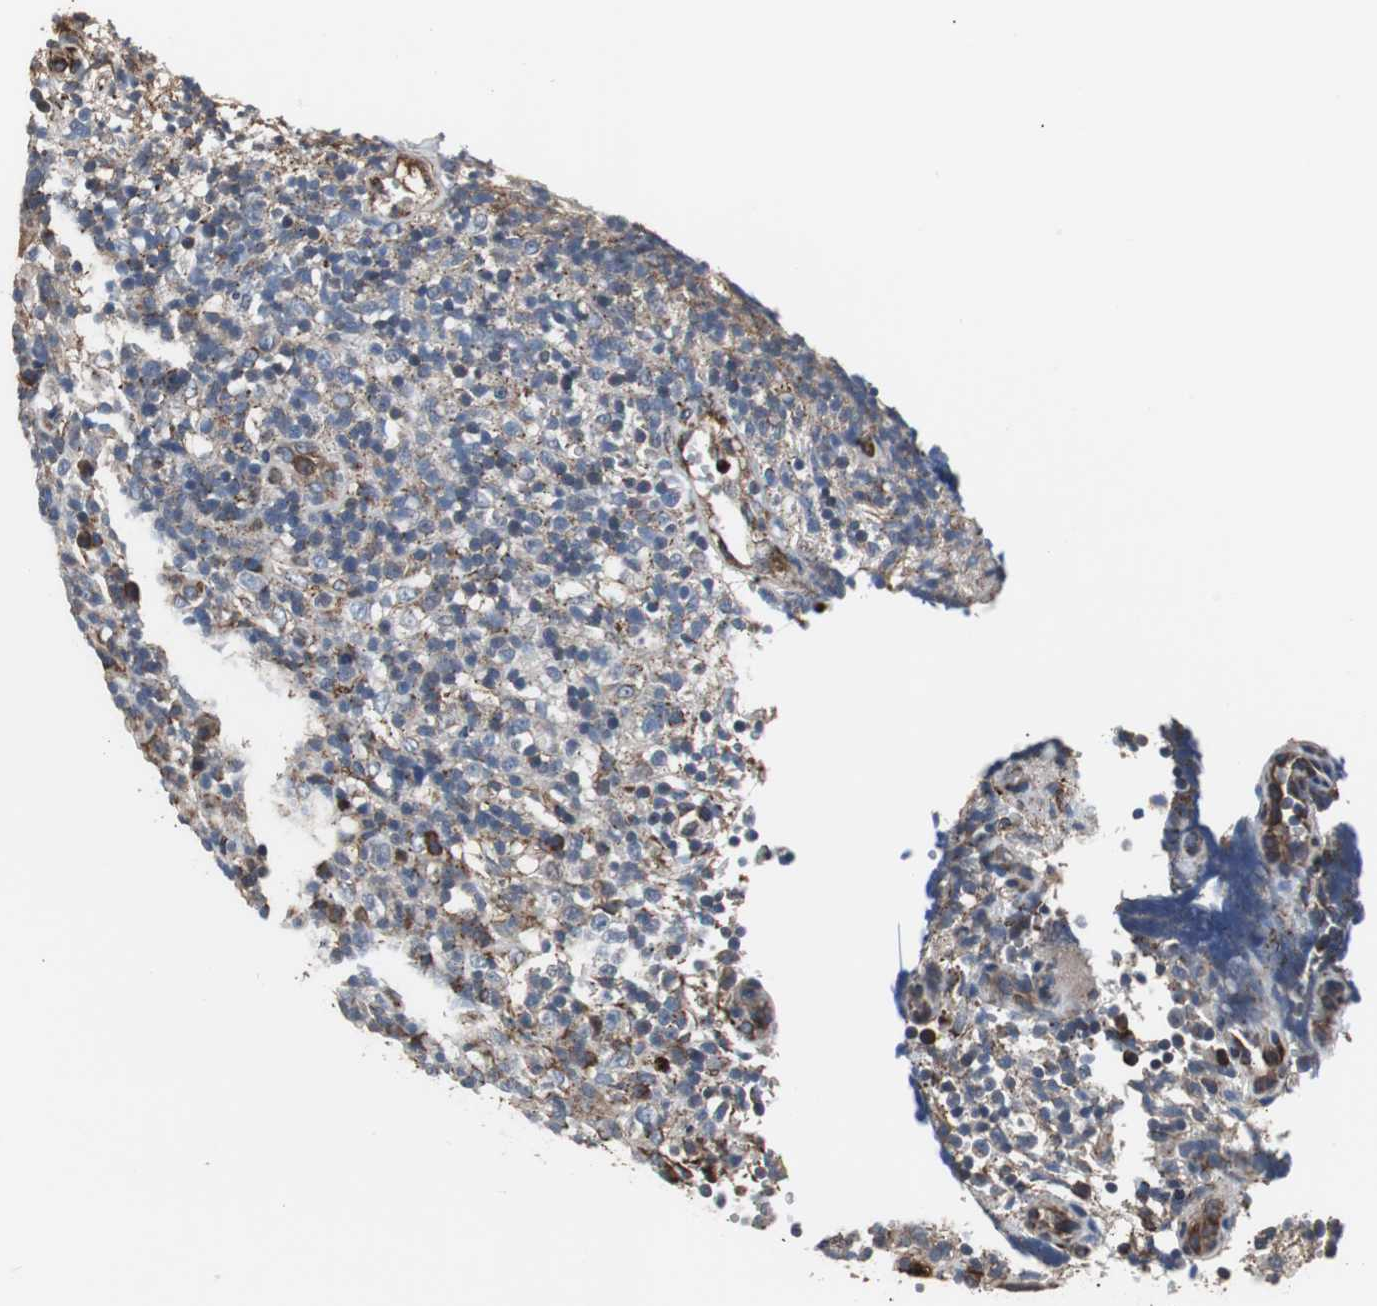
{"staining": {"intensity": "weak", "quantity": "25%-75%", "location": "cytoplasmic/membranous"}, "tissue": "lymphoma", "cell_type": "Tumor cells", "image_type": "cancer", "snomed": [{"axis": "morphology", "description": "Malignant lymphoma, non-Hodgkin's type, High grade"}, {"axis": "topography", "description": "Lymph node"}], "caption": "The image displays staining of lymphoma, revealing weak cytoplasmic/membranous protein staining (brown color) within tumor cells.", "gene": "CALU", "patient": {"sex": "female", "age": 76}}